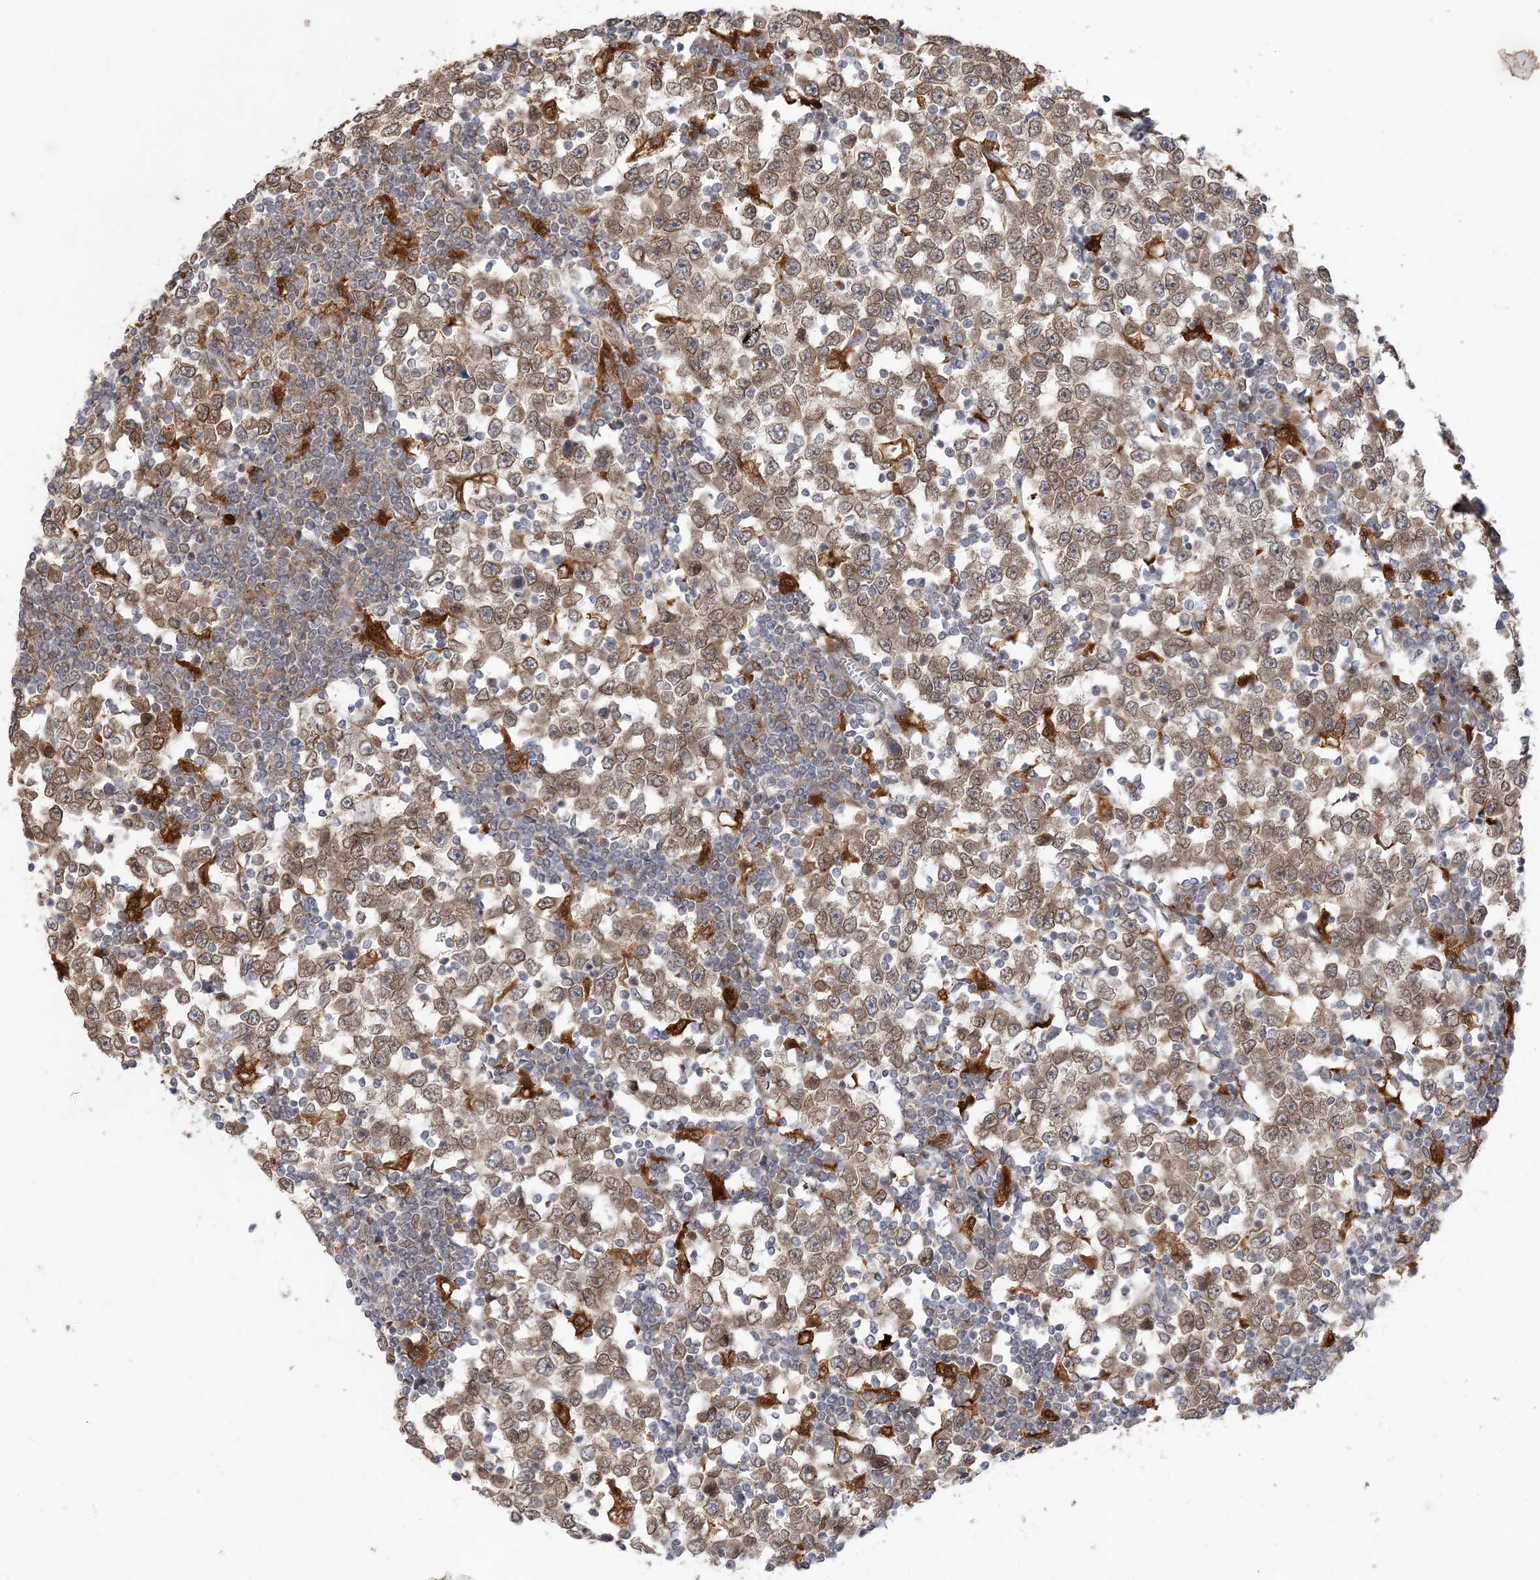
{"staining": {"intensity": "moderate", "quantity": ">75%", "location": "cytoplasmic/membranous,nuclear"}, "tissue": "testis cancer", "cell_type": "Tumor cells", "image_type": "cancer", "snomed": [{"axis": "morphology", "description": "Seminoma, NOS"}, {"axis": "topography", "description": "Testis"}], "caption": "Protein staining by immunohistochemistry (IHC) demonstrates moderate cytoplasmic/membranous and nuclear staining in approximately >75% of tumor cells in testis cancer (seminoma).", "gene": "NAGK", "patient": {"sex": "male", "age": 65}}